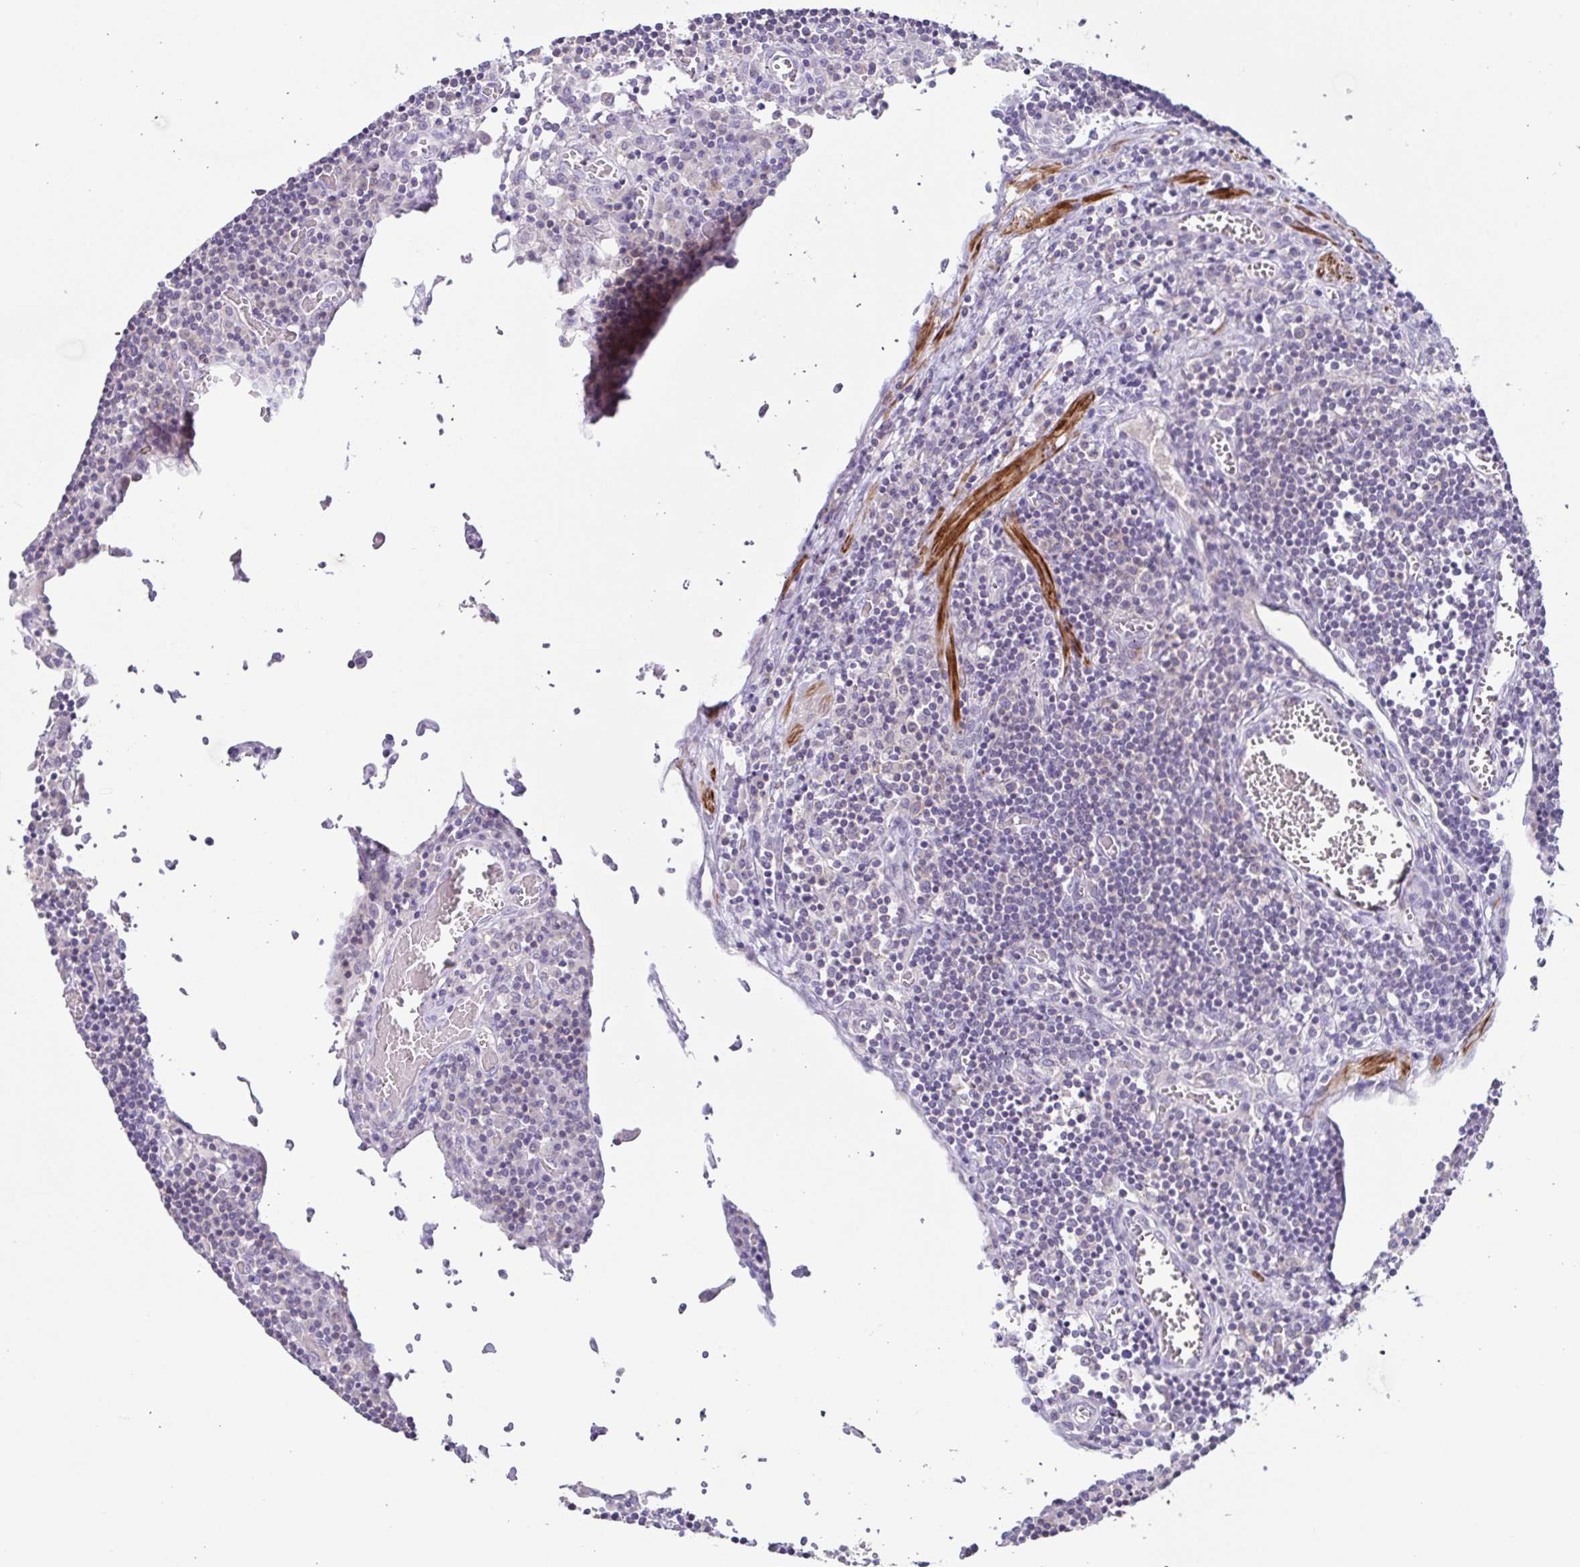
{"staining": {"intensity": "weak", "quantity": "<25%", "location": "cytoplasmic/membranous"}, "tissue": "lymph node", "cell_type": "Germinal center cells", "image_type": "normal", "snomed": [{"axis": "morphology", "description": "Normal tissue, NOS"}, {"axis": "topography", "description": "Lymph node"}], "caption": "Immunohistochemistry (IHC) histopathology image of benign lymph node: lymph node stained with DAB (3,3'-diaminobenzidine) displays no significant protein staining in germinal center cells. (DAB (3,3'-diaminobenzidine) immunohistochemistry (IHC) visualized using brightfield microscopy, high magnification).", "gene": "CFAP97D1", "patient": {"sex": "male", "age": 66}}